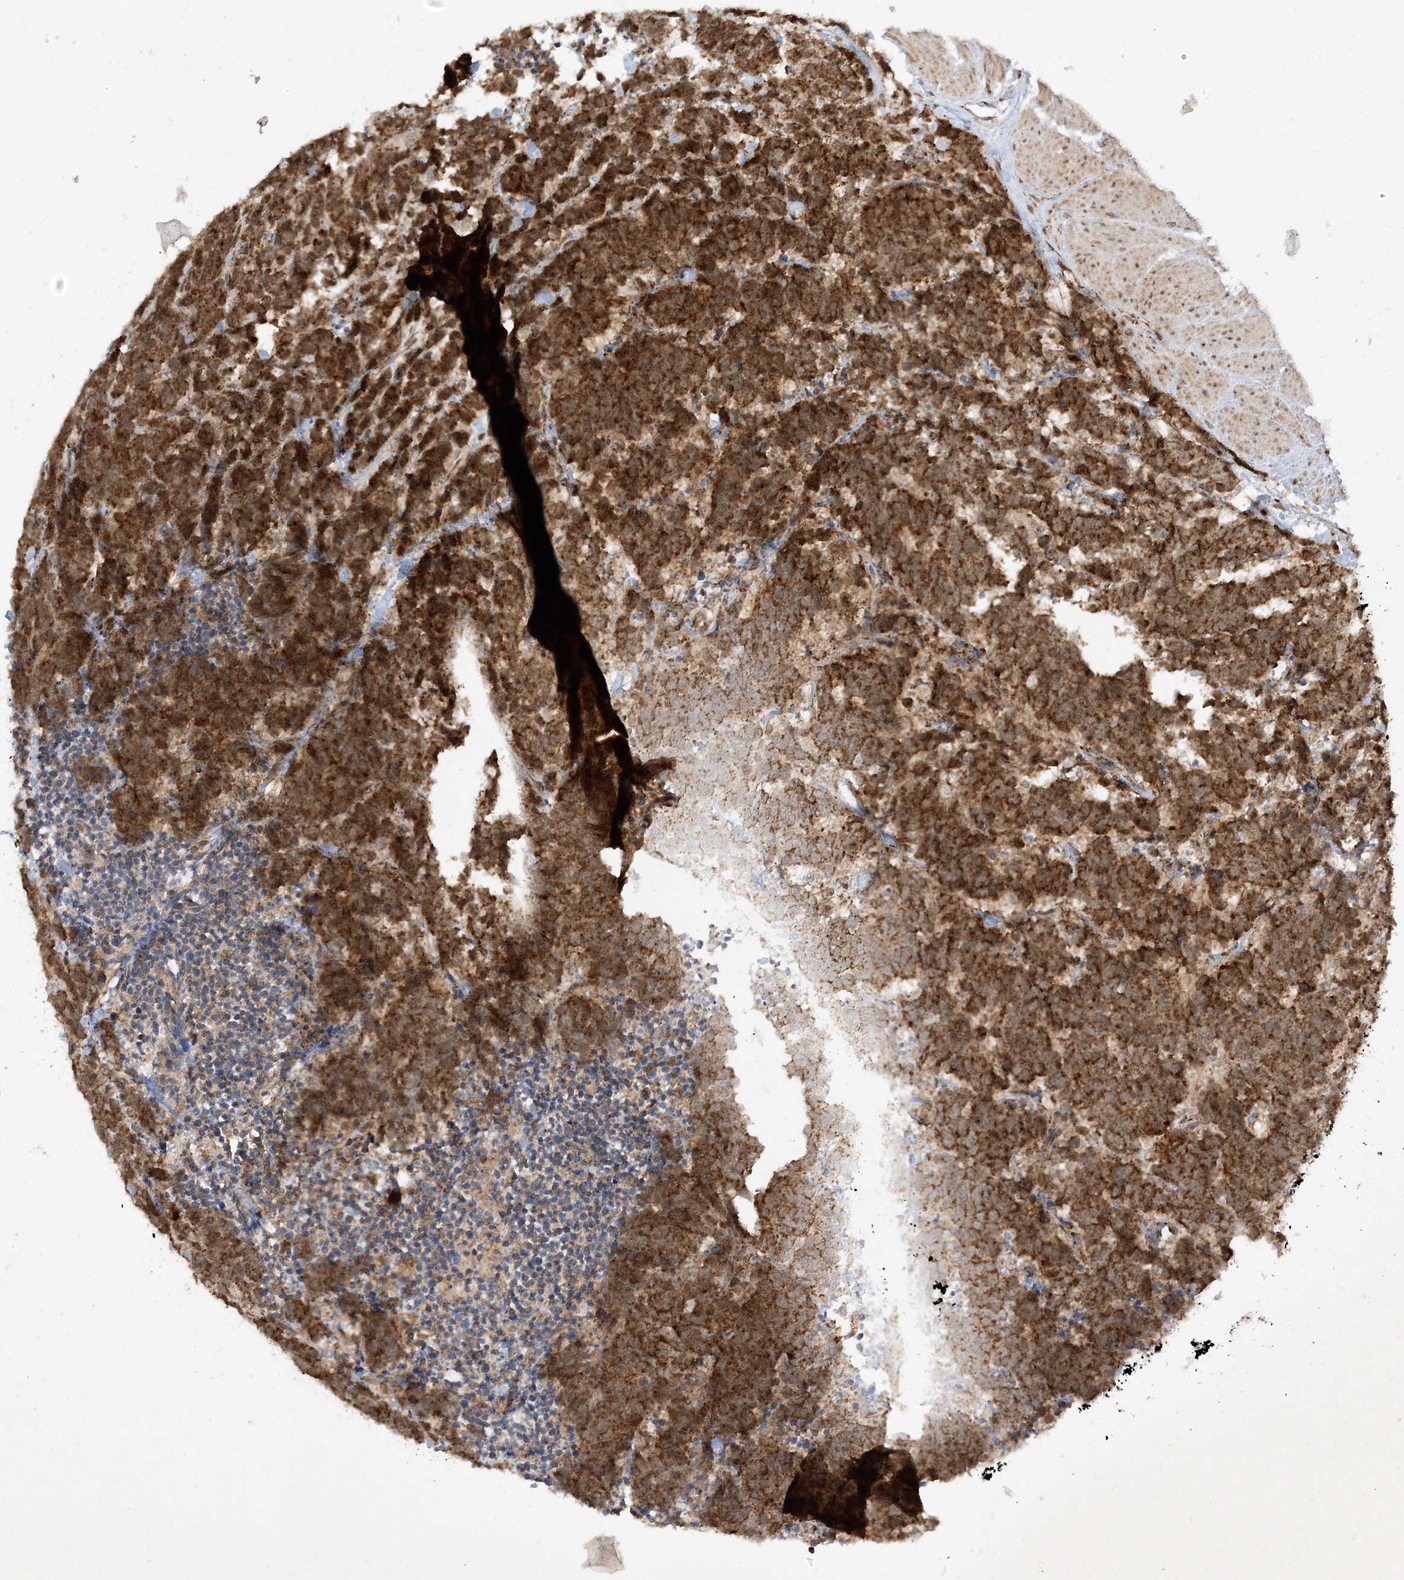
{"staining": {"intensity": "strong", "quantity": ">75%", "location": "cytoplasmic/membranous"}, "tissue": "carcinoid", "cell_type": "Tumor cells", "image_type": "cancer", "snomed": [{"axis": "morphology", "description": "Carcinoma, NOS"}, {"axis": "morphology", "description": "Carcinoid, malignant, NOS"}, {"axis": "topography", "description": "Urinary bladder"}], "caption": "Immunohistochemistry (DAB) staining of malignant carcinoid displays strong cytoplasmic/membranous protein staining in about >75% of tumor cells.", "gene": "NDUFAF3", "patient": {"sex": "male", "age": 57}}